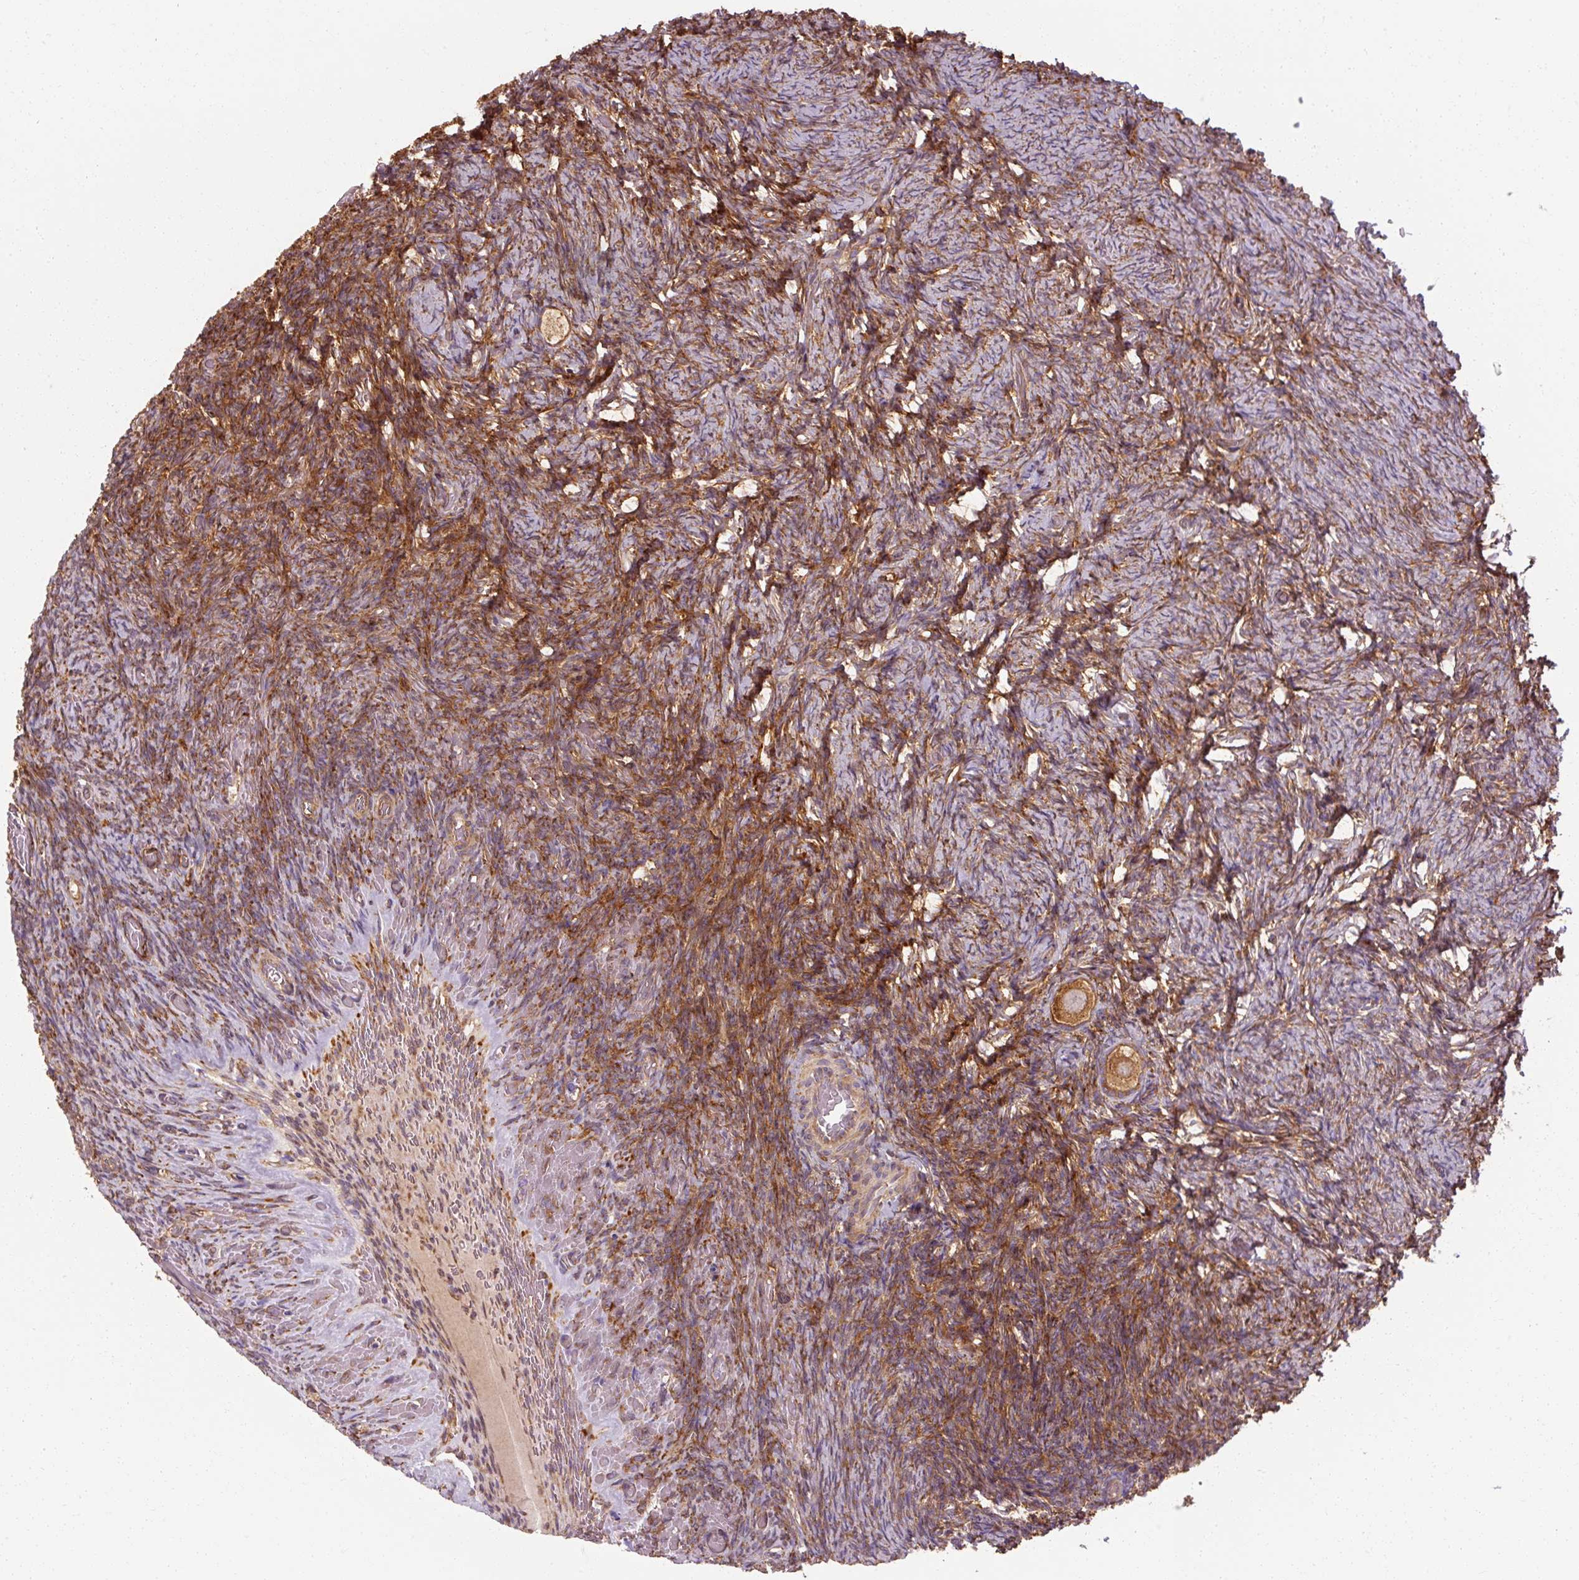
{"staining": {"intensity": "moderate", "quantity": ">75%", "location": "cytoplasmic/membranous"}, "tissue": "ovary", "cell_type": "Follicle cells", "image_type": "normal", "snomed": [{"axis": "morphology", "description": "Normal tissue, NOS"}, {"axis": "topography", "description": "Ovary"}], "caption": "A micrograph of ovary stained for a protein reveals moderate cytoplasmic/membranous brown staining in follicle cells. (Stains: DAB in brown, nuclei in blue, Microscopy: brightfield microscopy at high magnification).", "gene": "TBC1D4", "patient": {"sex": "female", "age": 34}}